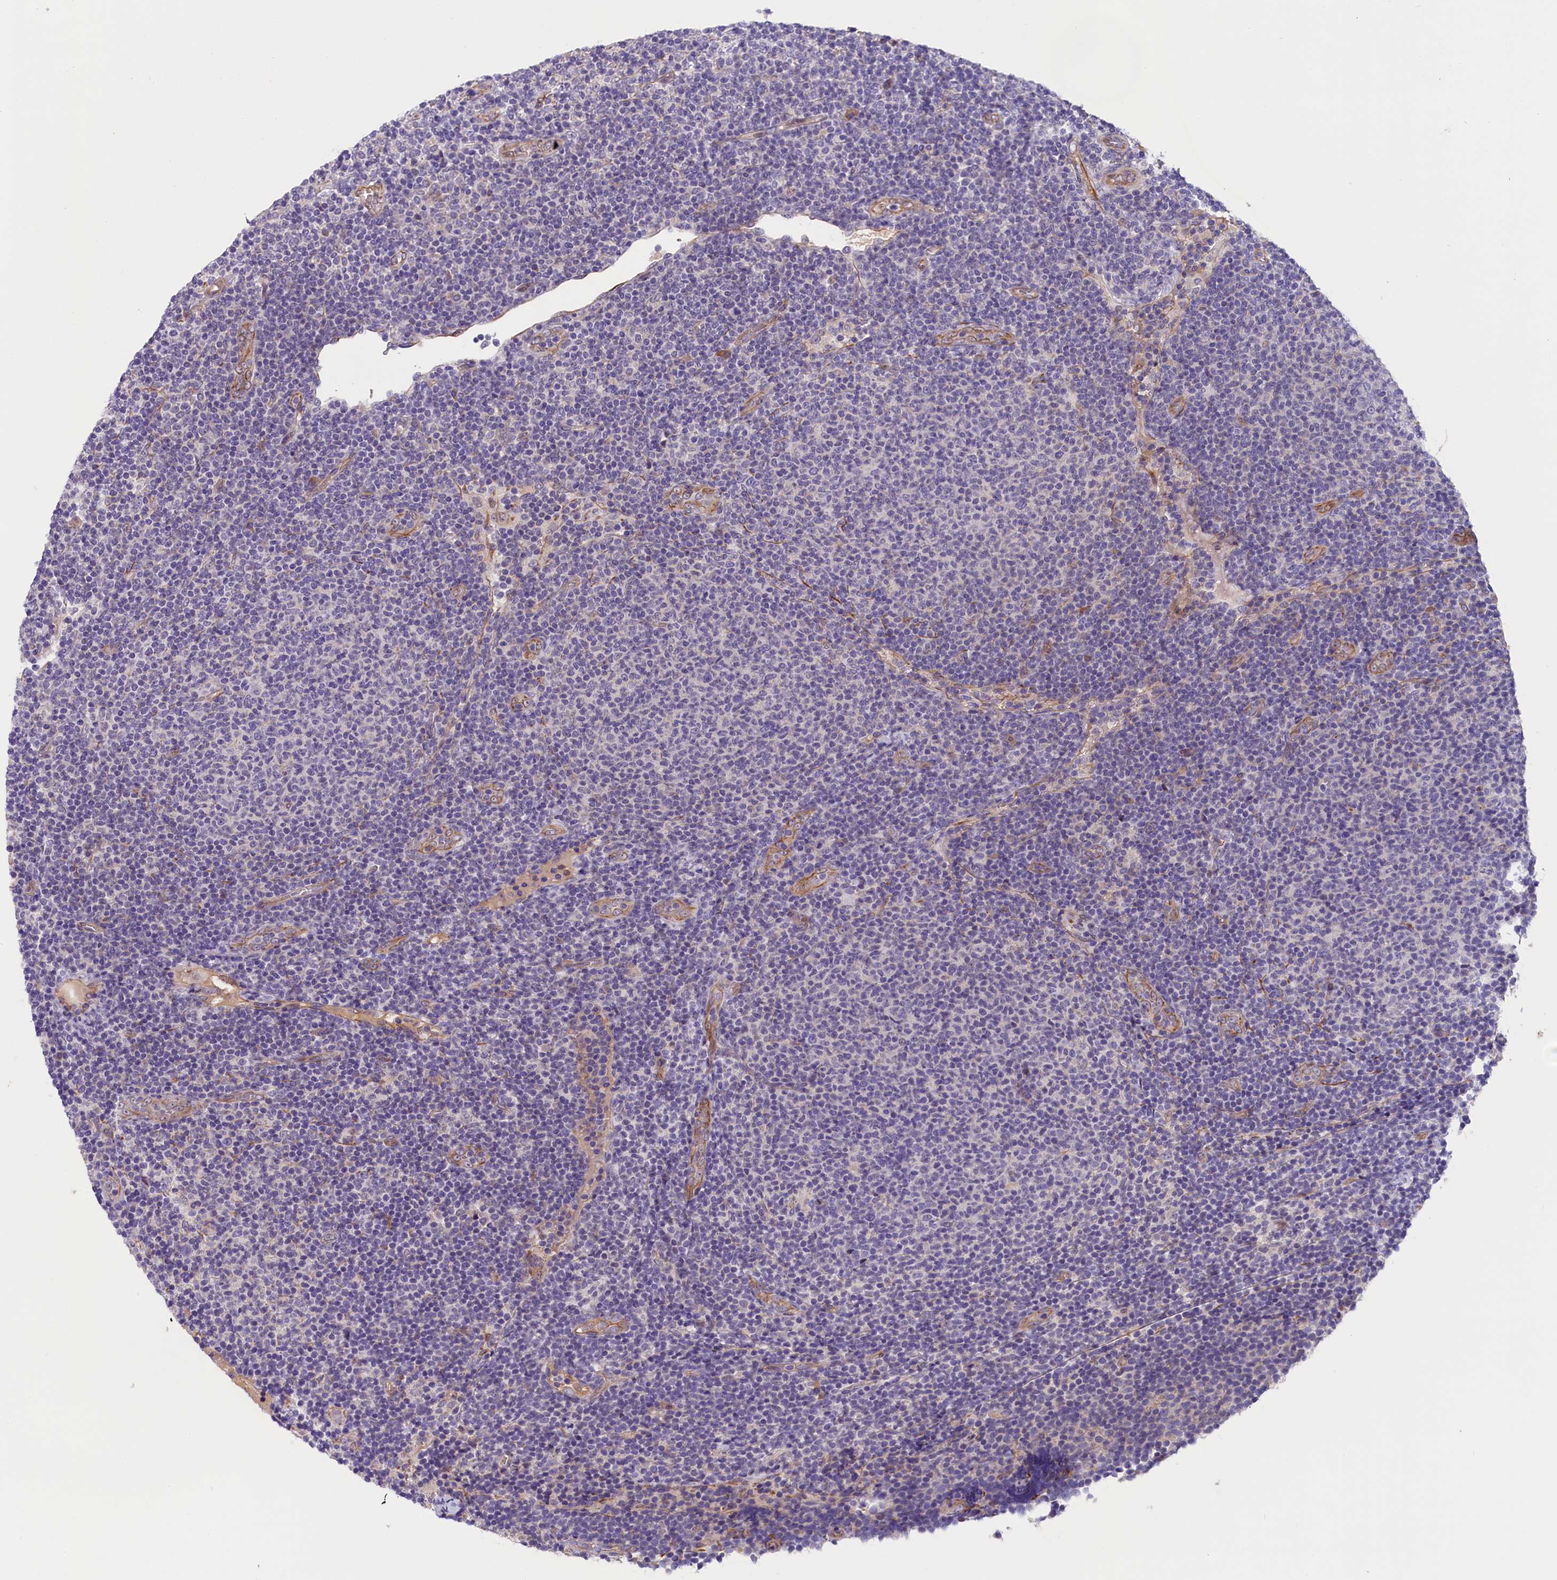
{"staining": {"intensity": "negative", "quantity": "none", "location": "none"}, "tissue": "lymphoma", "cell_type": "Tumor cells", "image_type": "cancer", "snomed": [{"axis": "morphology", "description": "Malignant lymphoma, non-Hodgkin's type, Low grade"}, {"axis": "topography", "description": "Lymph node"}], "caption": "A photomicrograph of lymphoma stained for a protein exhibits no brown staining in tumor cells. The staining was performed using DAB to visualize the protein expression in brown, while the nuclei were stained in blue with hematoxylin (Magnification: 20x).", "gene": "CCDC32", "patient": {"sex": "male", "age": 66}}